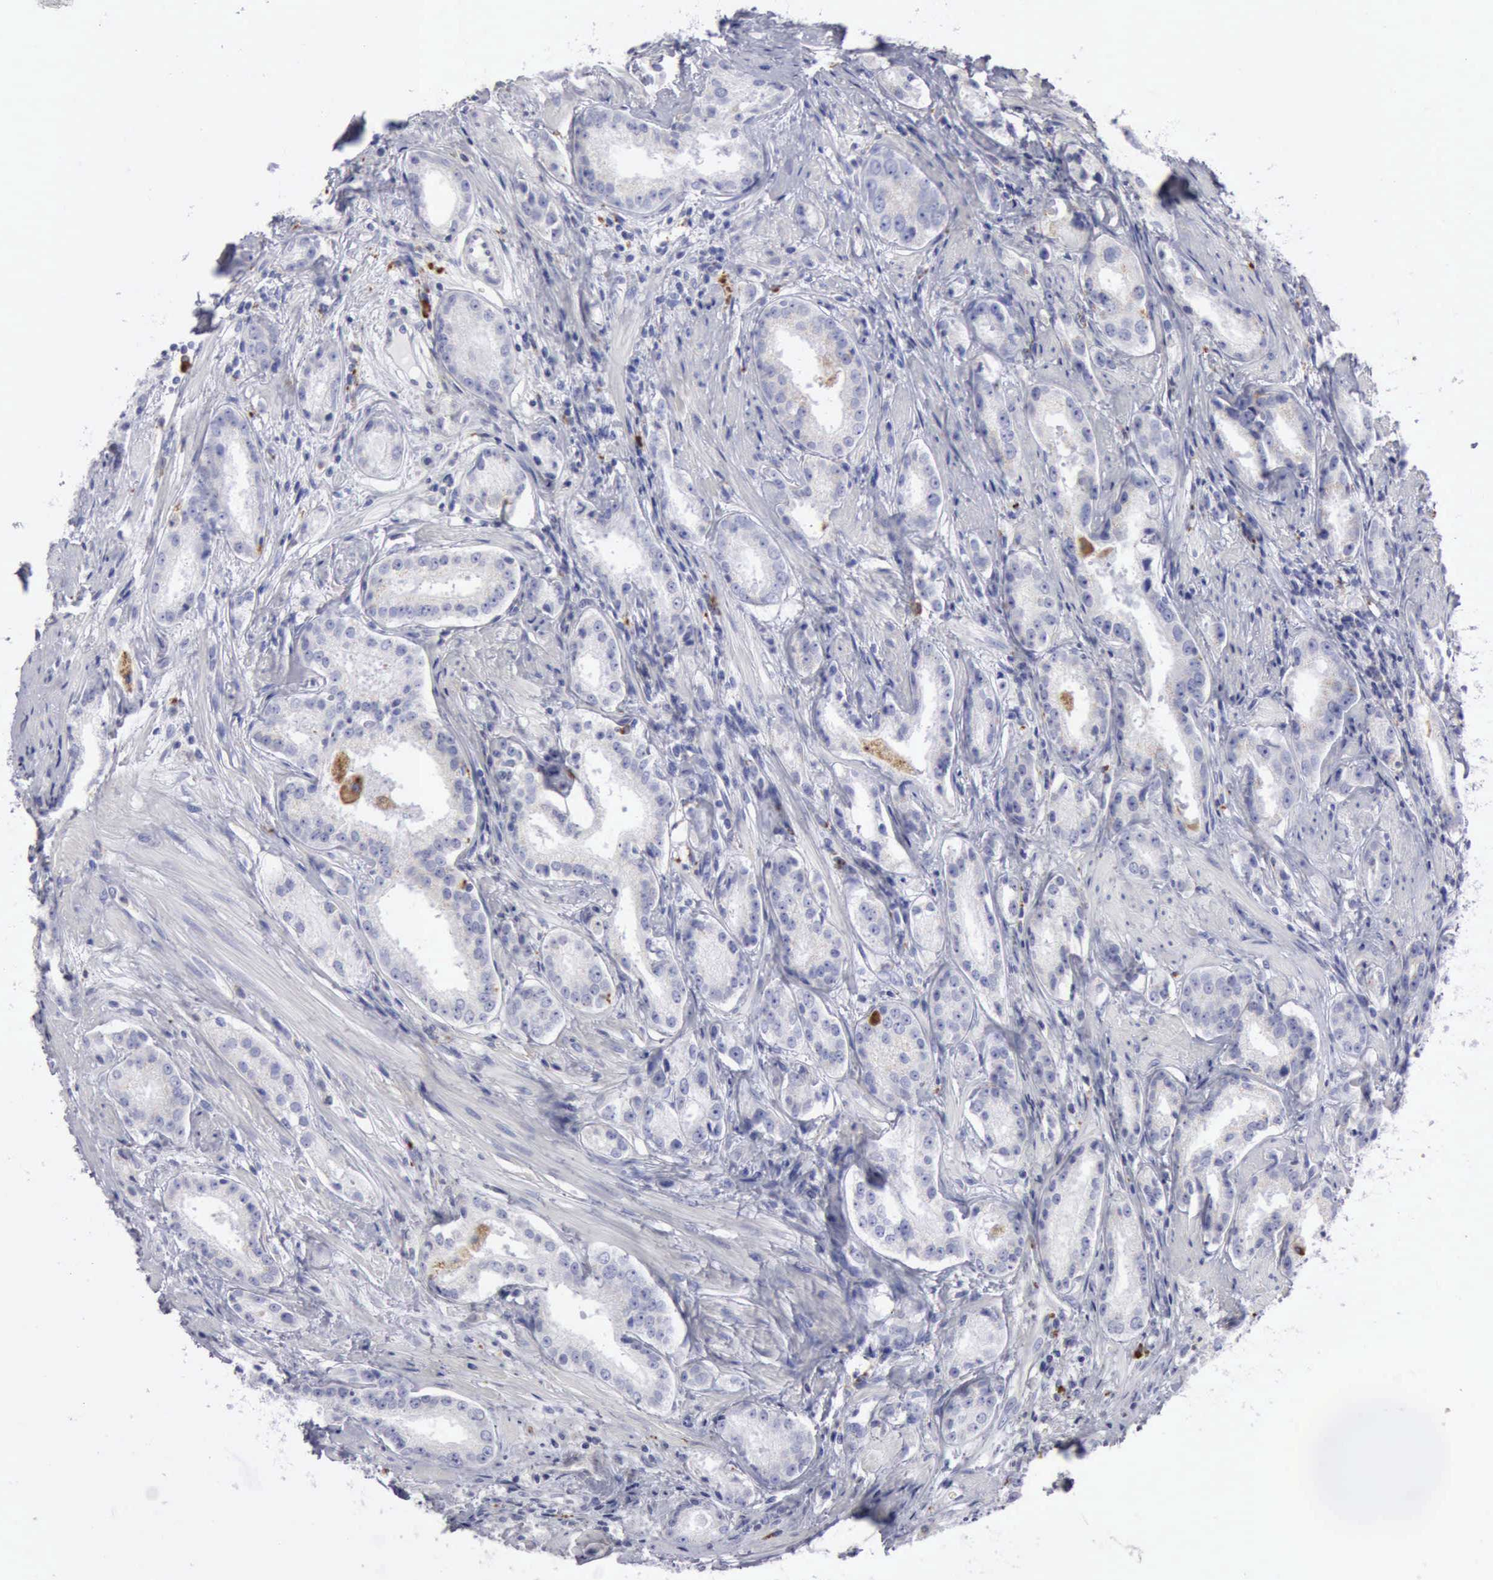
{"staining": {"intensity": "negative", "quantity": "none", "location": "none"}, "tissue": "prostate cancer", "cell_type": "Tumor cells", "image_type": "cancer", "snomed": [{"axis": "morphology", "description": "Adenocarcinoma, Medium grade"}, {"axis": "topography", "description": "Prostate"}], "caption": "Tumor cells are negative for brown protein staining in prostate cancer.", "gene": "CTSS", "patient": {"sex": "male", "age": 53}}